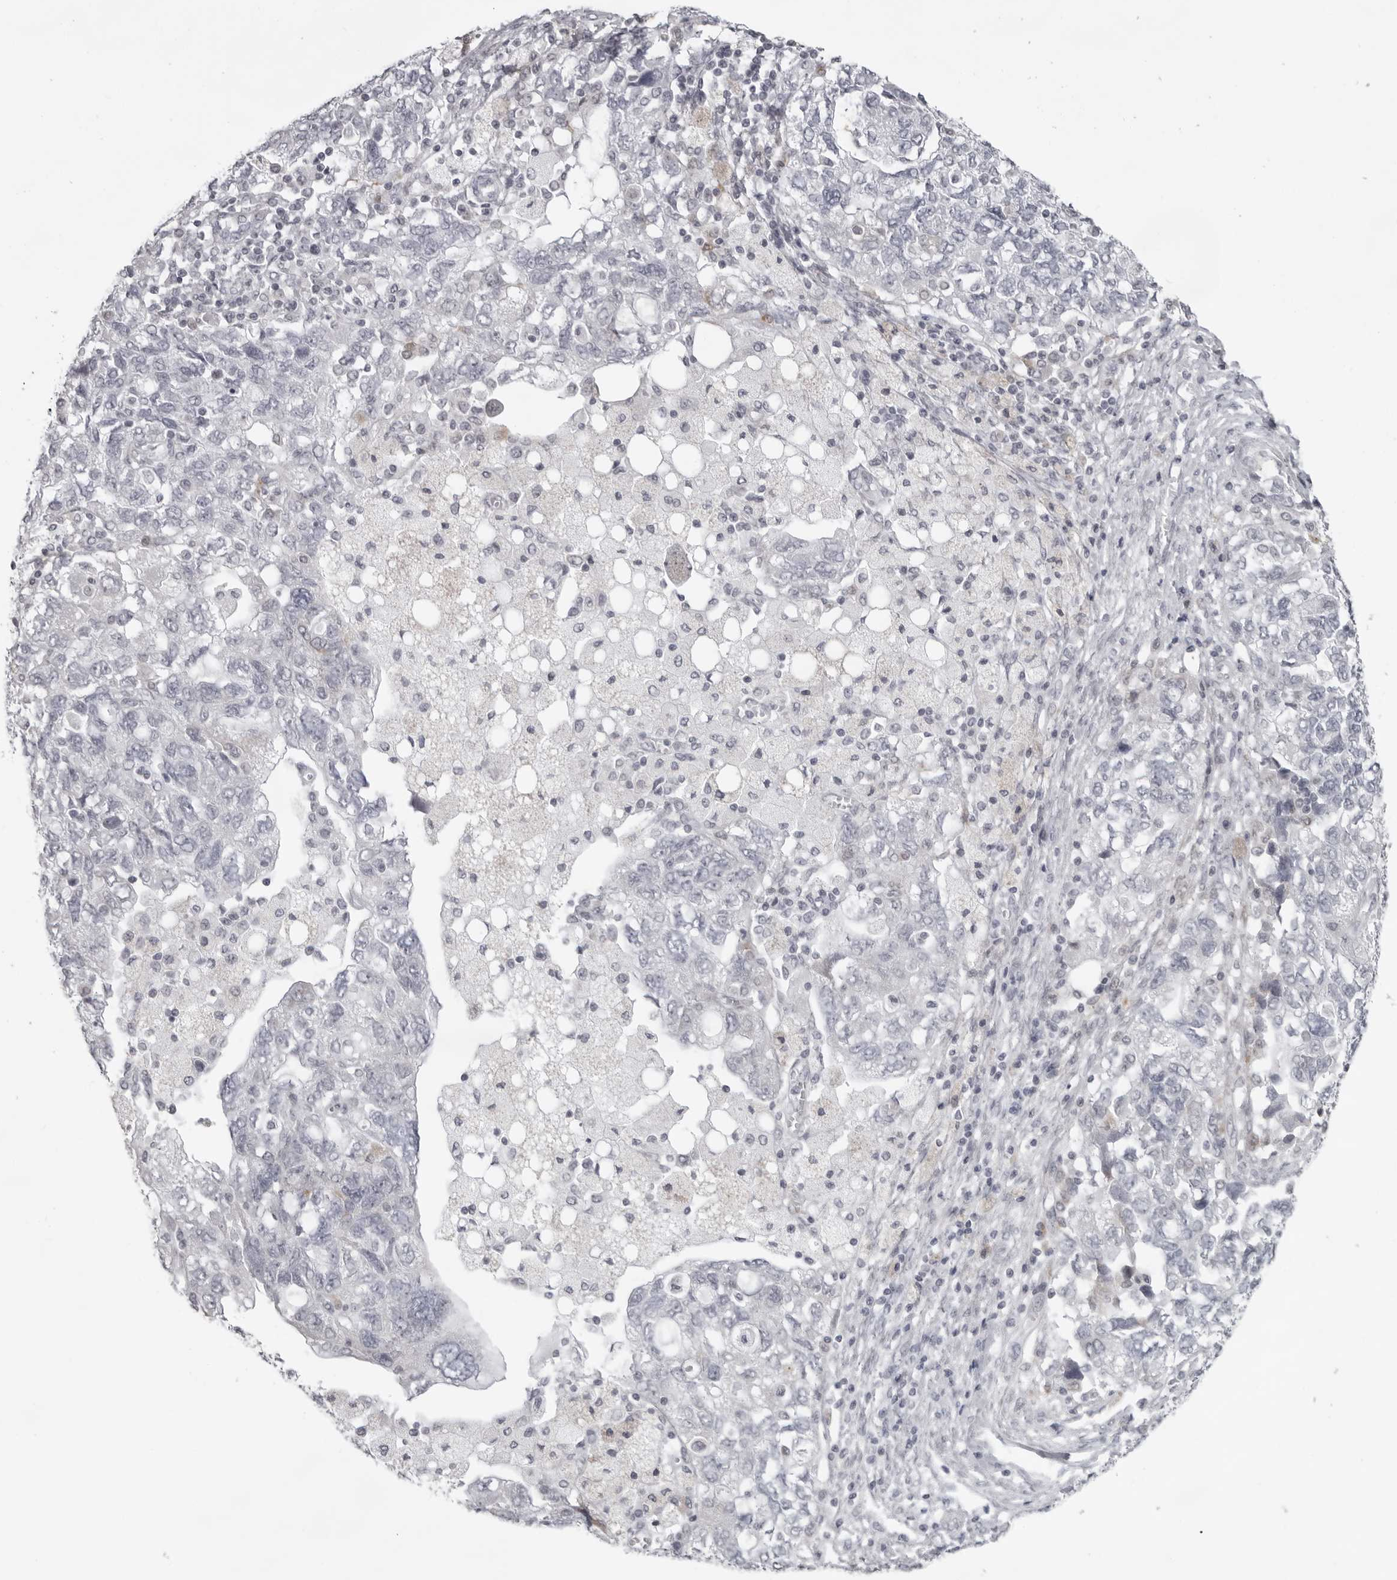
{"staining": {"intensity": "negative", "quantity": "none", "location": "none"}, "tissue": "ovarian cancer", "cell_type": "Tumor cells", "image_type": "cancer", "snomed": [{"axis": "morphology", "description": "Carcinoma, NOS"}, {"axis": "morphology", "description": "Cystadenocarcinoma, serous, NOS"}, {"axis": "topography", "description": "Ovary"}], "caption": "Immunohistochemistry (IHC) image of neoplastic tissue: ovarian cancer stained with DAB (3,3'-diaminobenzidine) displays no significant protein staining in tumor cells. (DAB (3,3'-diaminobenzidine) immunohistochemistry, high magnification).", "gene": "NUDT18", "patient": {"sex": "female", "age": 69}}